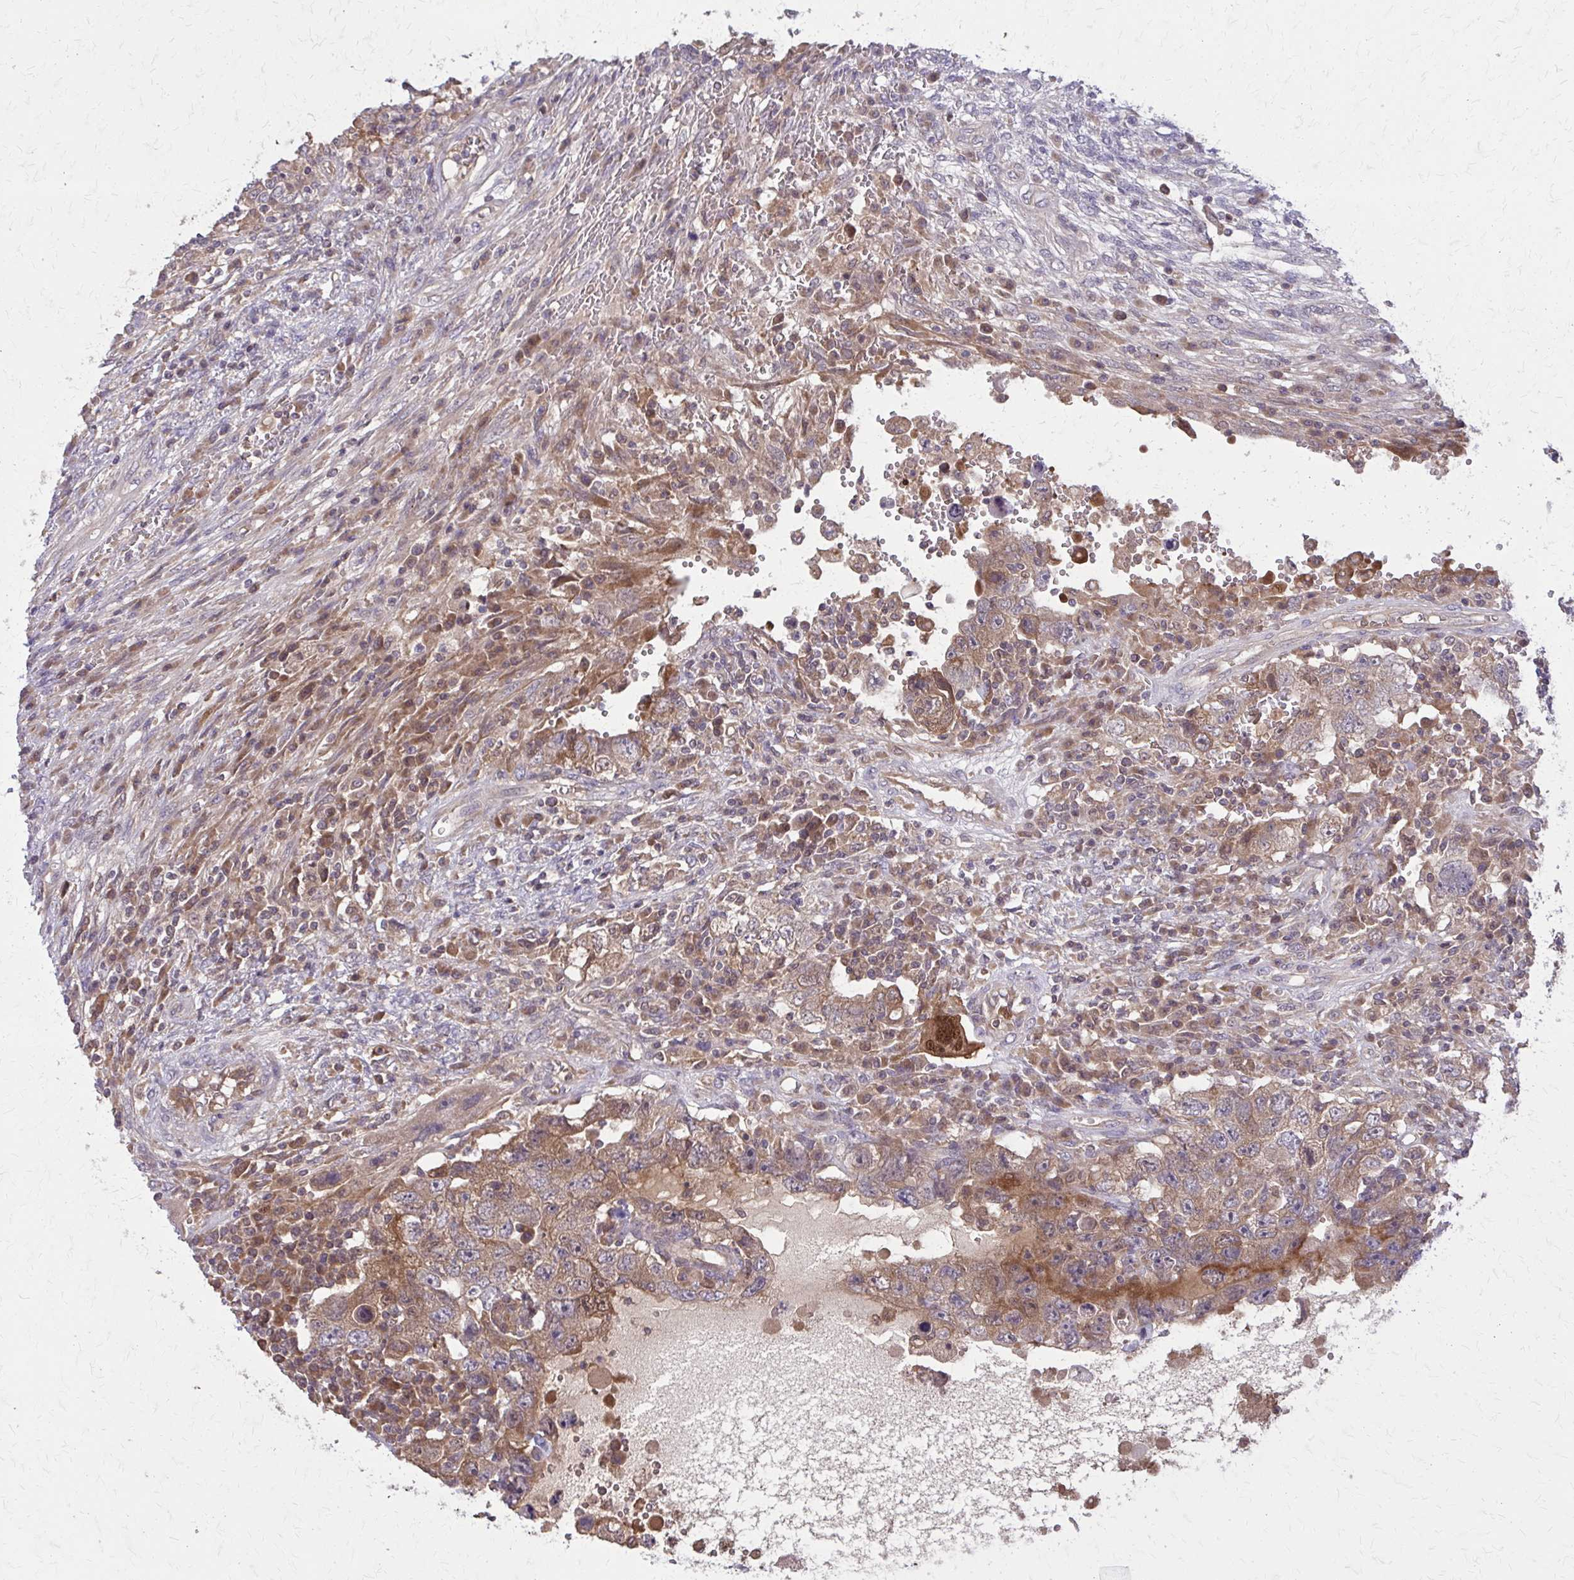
{"staining": {"intensity": "moderate", "quantity": "25%-75%", "location": "cytoplasmic/membranous"}, "tissue": "testis cancer", "cell_type": "Tumor cells", "image_type": "cancer", "snomed": [{"axis": "morphology", "description": "Carcinoma, Embryonal, NOS"}, {"axis": "topography", "description": "Testis"}], "caption": "A photomicrograph of human embryonal carcinoma (testis) stained for a protein demonstrates moderate cytoplasmic/membranous brown staining in tumor cells.", "gene": "NRBF2", "patient": {"sex": "male", "age": 26}}